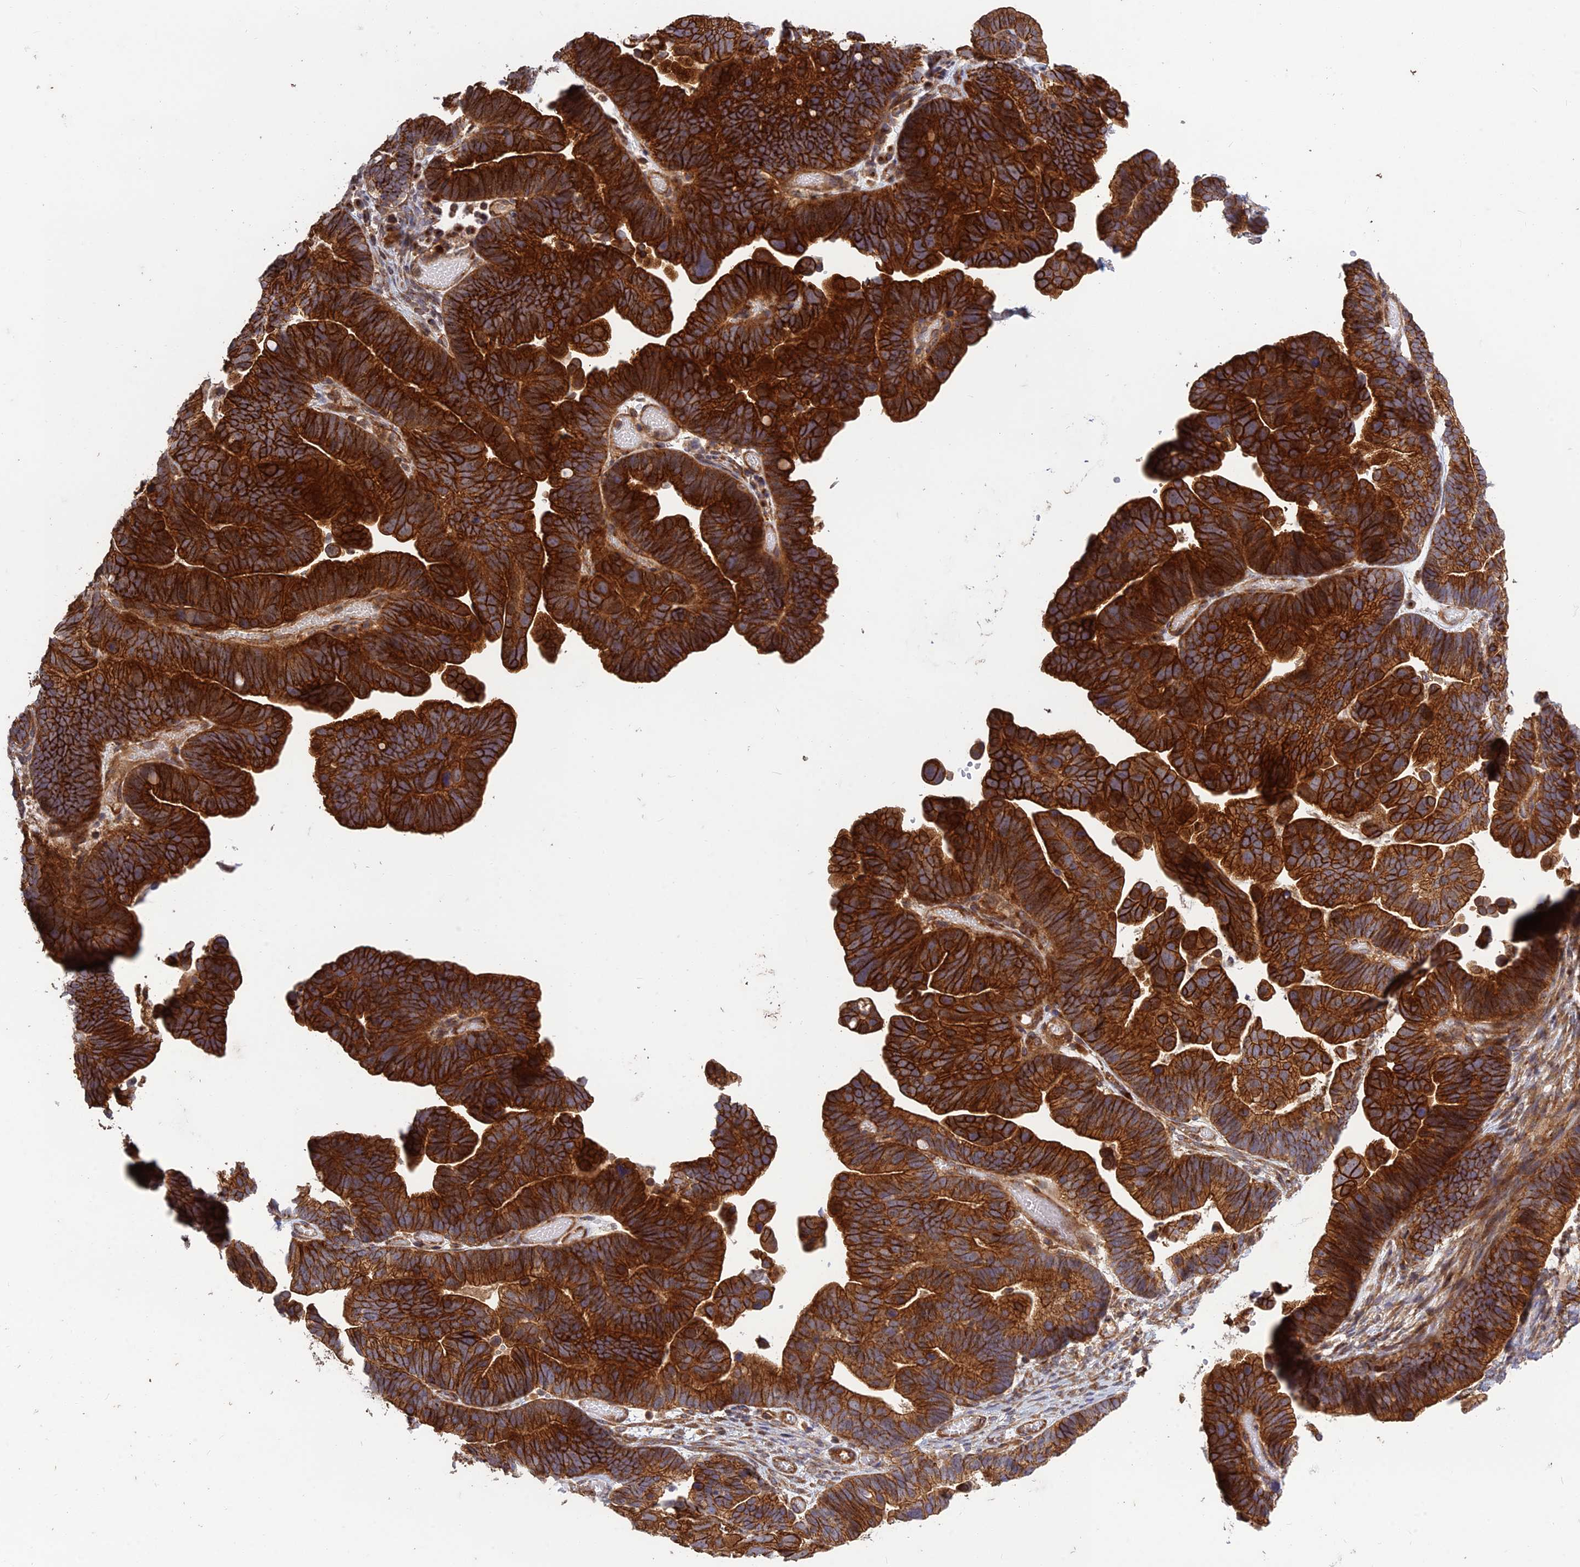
{"staining": {"intensity": "strong", "quantity": ">75%", "location": "cytoplasmic/membranous"}, "tissue": "ovarian cancer", "cell_type": "Tumor cells", "image_type": "cancer", "snomed": [{"axis": "morphology", "description": "Cystadenocarcinoma, serous, NOS"}, {"axis": "topography", "description": "Ovary"}], "caption": "Immunohistochemistry (IHC) image of human ovarian serous cystadenocarcinoma stained for a protein (brown), which displays high levels of strong cytoplasmic/membranous positivity in about >75% of tumor cells.", "gene": "TMEM131L", "patient": {"sex": "female", "age": 56}}